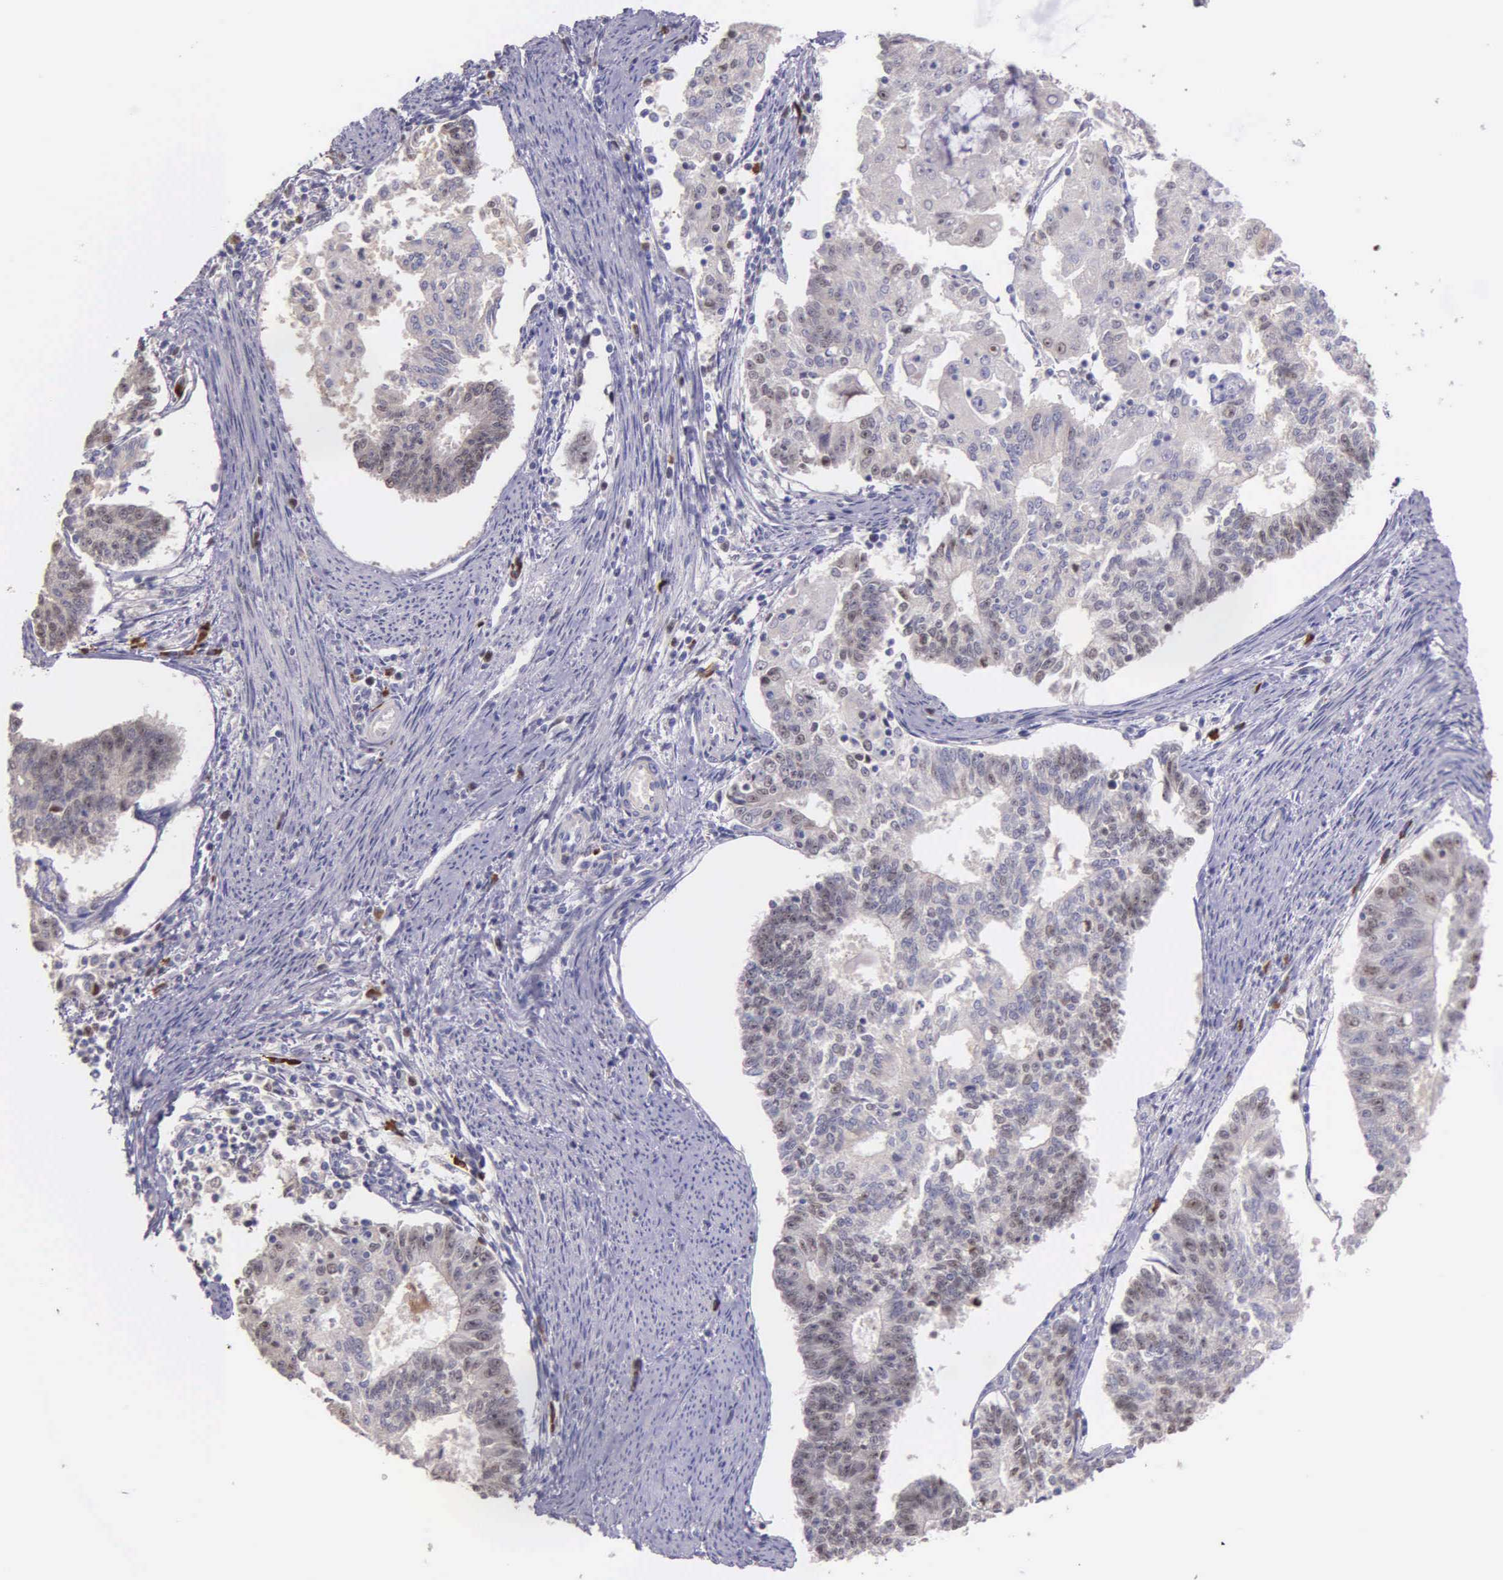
{"staining": {"intensity": "weak", "quantity": "<25%", "location": "nuclear"}, "tissue": "endometrial cancer", "cell_type": "Tumor cells", "image_type": "cancer", "snomed": [{"axis": "morphology", "description": "Adenocarcinoma, NOS"}, {"axis": "topography", "description": "Endometrium"}], "caption": "The immunohistochemistry image has no significant expression in tumor cells of endometrial adenocarcinoma tissue.", "gene": "MCM5", "patient": {"sex": "female", "age": 56}}